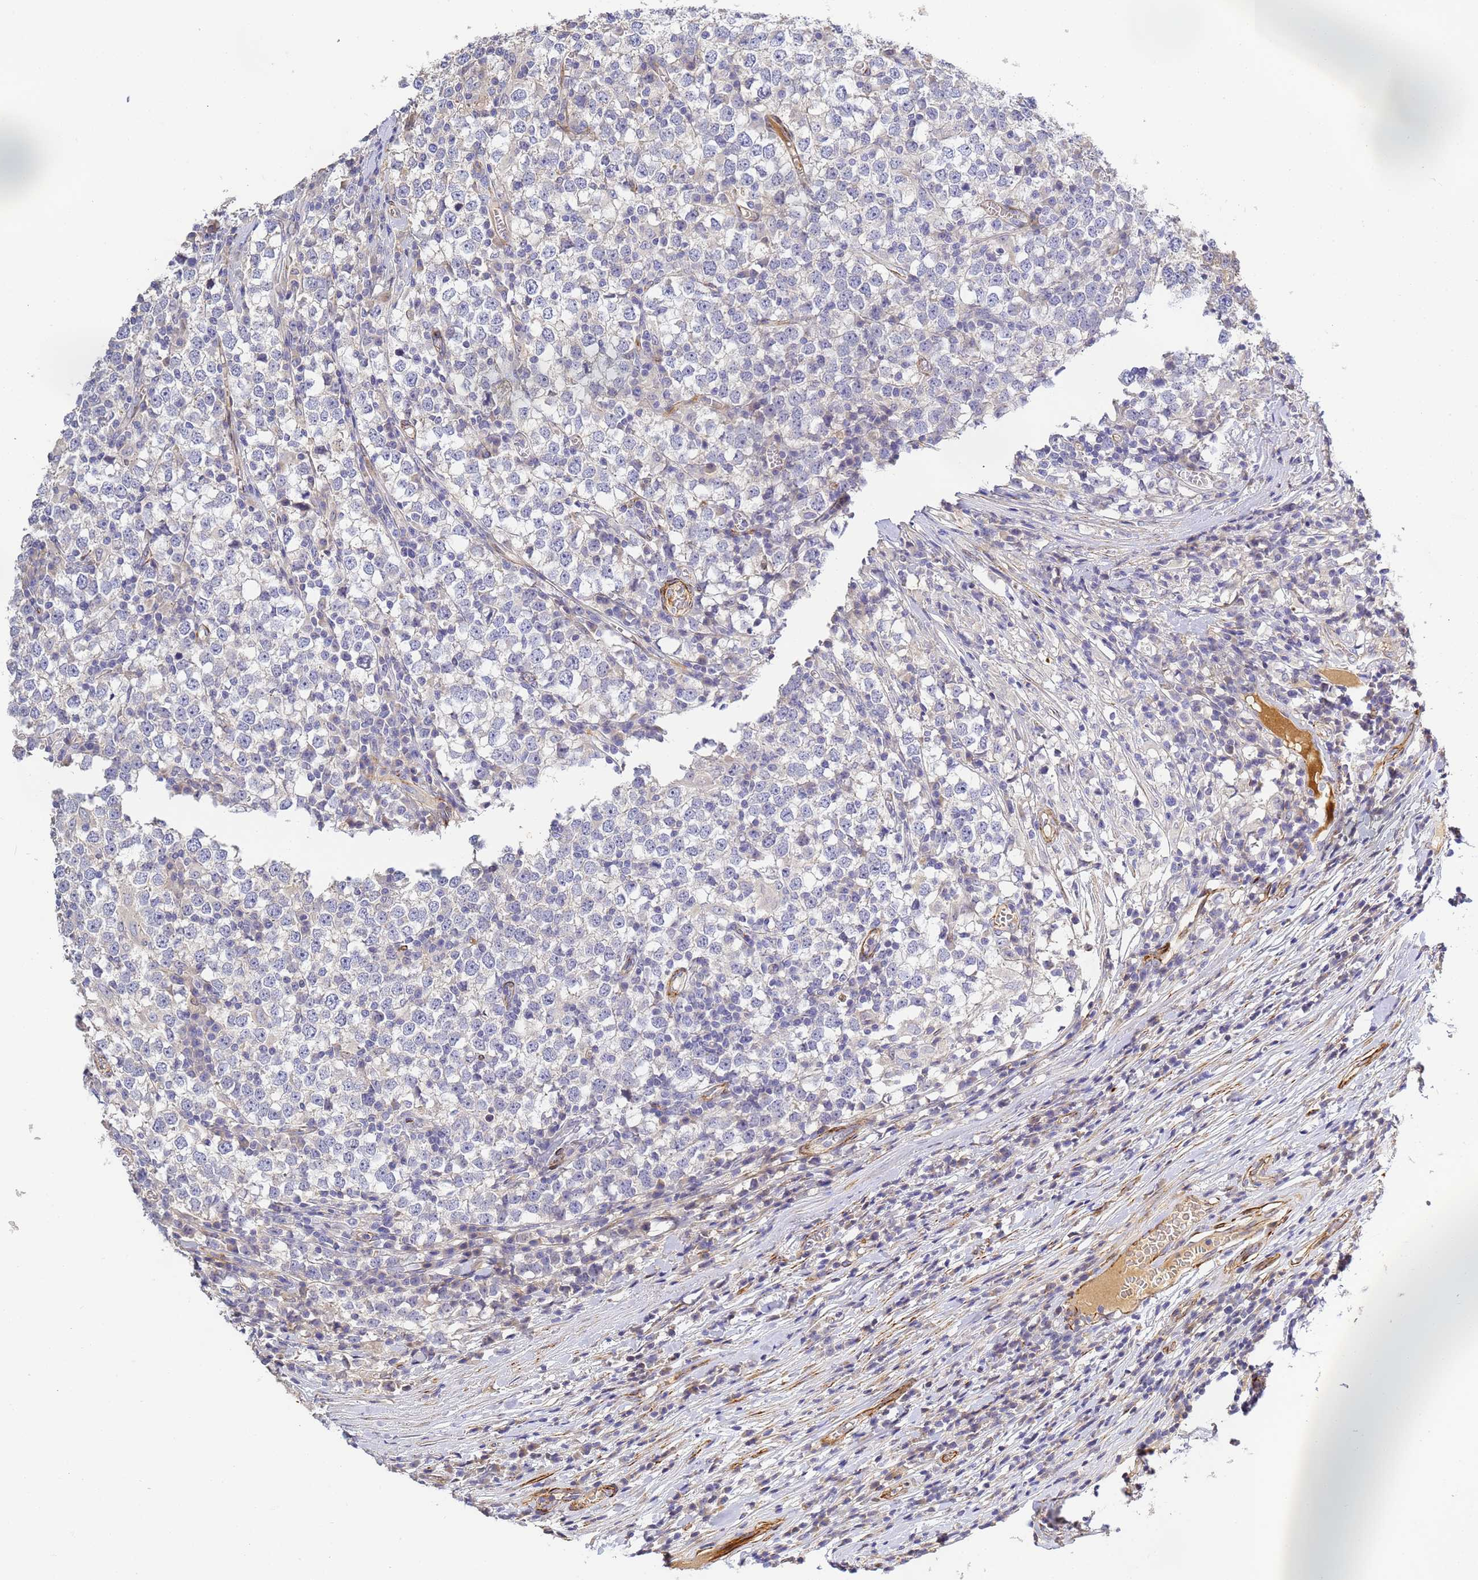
{"staining": {"intensity": "negative", "quantity": "none", "location": "none"}, "tissue": "testis cancer", "cell_type": "Tumor cells", "image_type": "cancer", "snomed": [{"axis": "morphology", "description": "Seminoma, NOS"}, {"axis": "topography", "description": "Testis"}], "caption": "Testis cancer stained for a protein using immunohistochemistry demonstrates no expression tumor cells.", "gene": "CFH", "patient": {"sex": "male", "age": 65}}